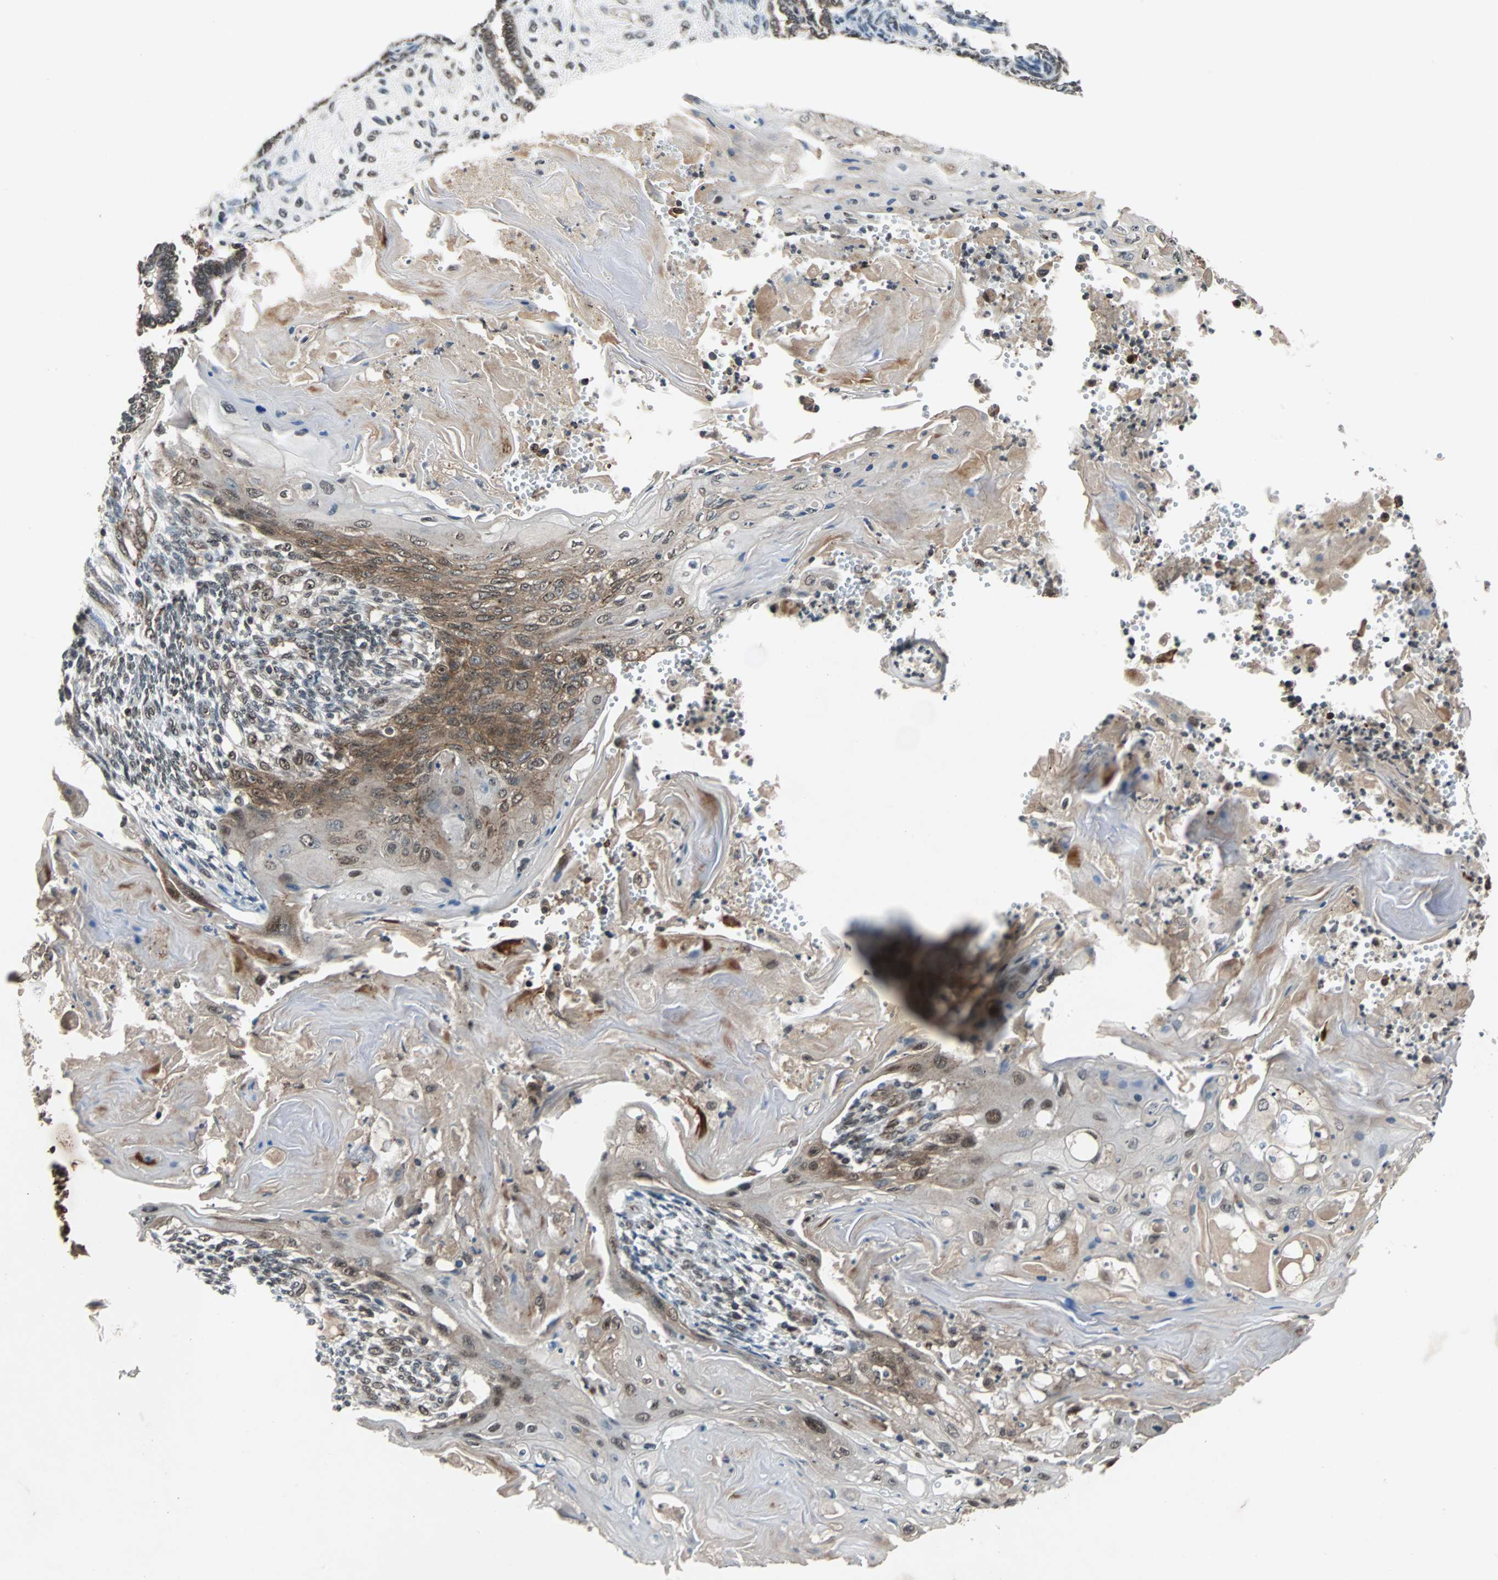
{"staining": {"intensity": "strong", "quantity": ">75%", "location": "cytoplasmic/membranous"}, "tissue": "endometrial cancer", "cell_type": "Tumor cells", "image_type": "cancer", "snomed": [{"axis": "morphology", "description": "Neoplasm, malignant, NOS"}, {"axis": "topography", "description": "Endometrium"}], "caption": "Human endometrial cancer (neoplasm (malignant)) stained with a protein marker displays strong staining in tumor cells.", "gene": "LSR", "patient": {"sex": "female", "age": 74}}